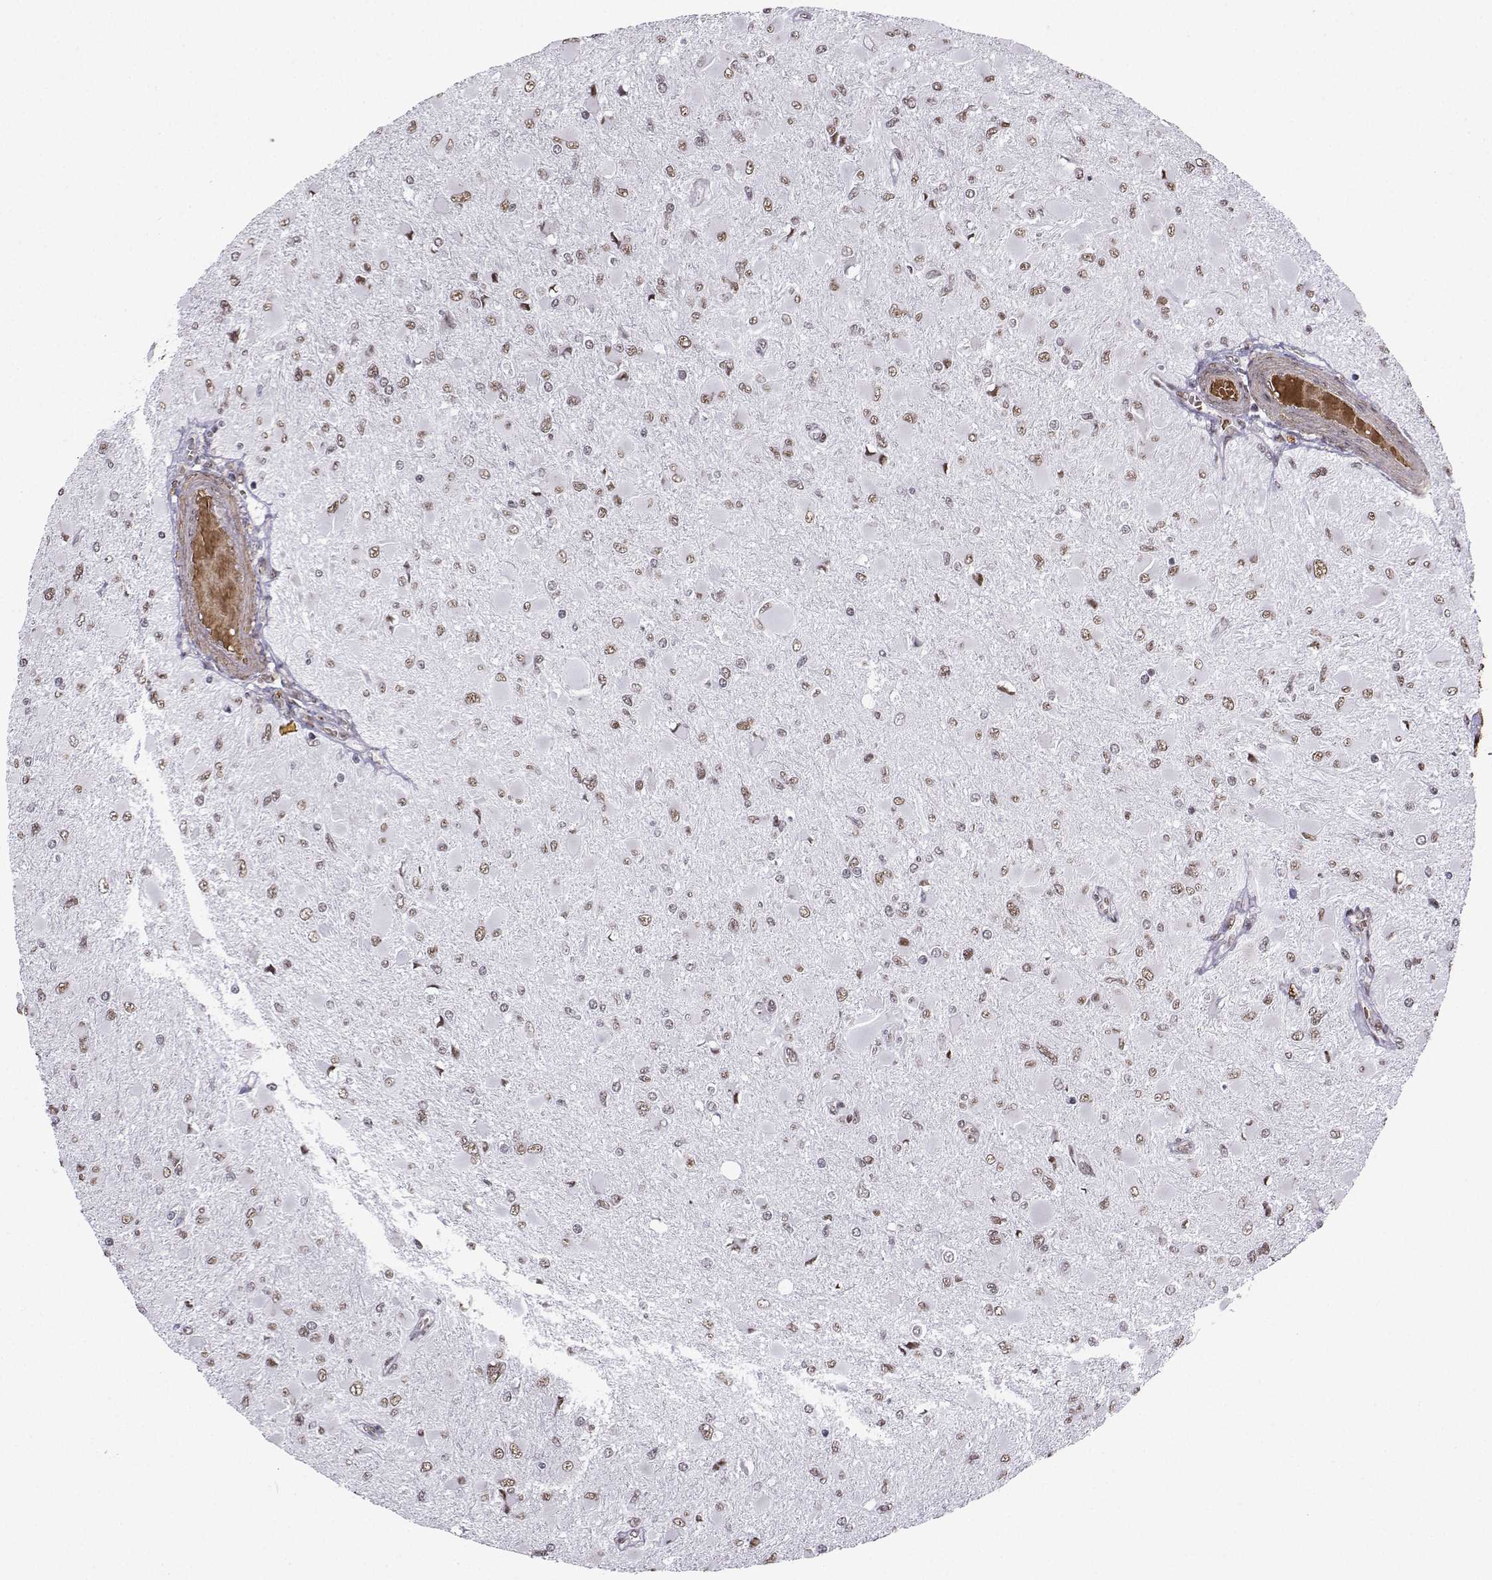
{"staining": {"intensity": "weak", "quantity": "25%-75%", "location": "nuclear"}, "tissue": "glioma", "cell_type": "Tumor cells", "image_type": "cancer", "snomed": [{"axis": "morphology", "description": "Glioma, malignant, High grade"}, {"axis": "topography", "description": "Cerebral cortex"}], "caption": "This is an image of immunohistochemistry (IHC) staining of high-grade glioma (malignant), which shows weak expression in the nuclear of tumor cells.", "gene": "CCNK", "patient": {"sex": "female", "age": 36}}